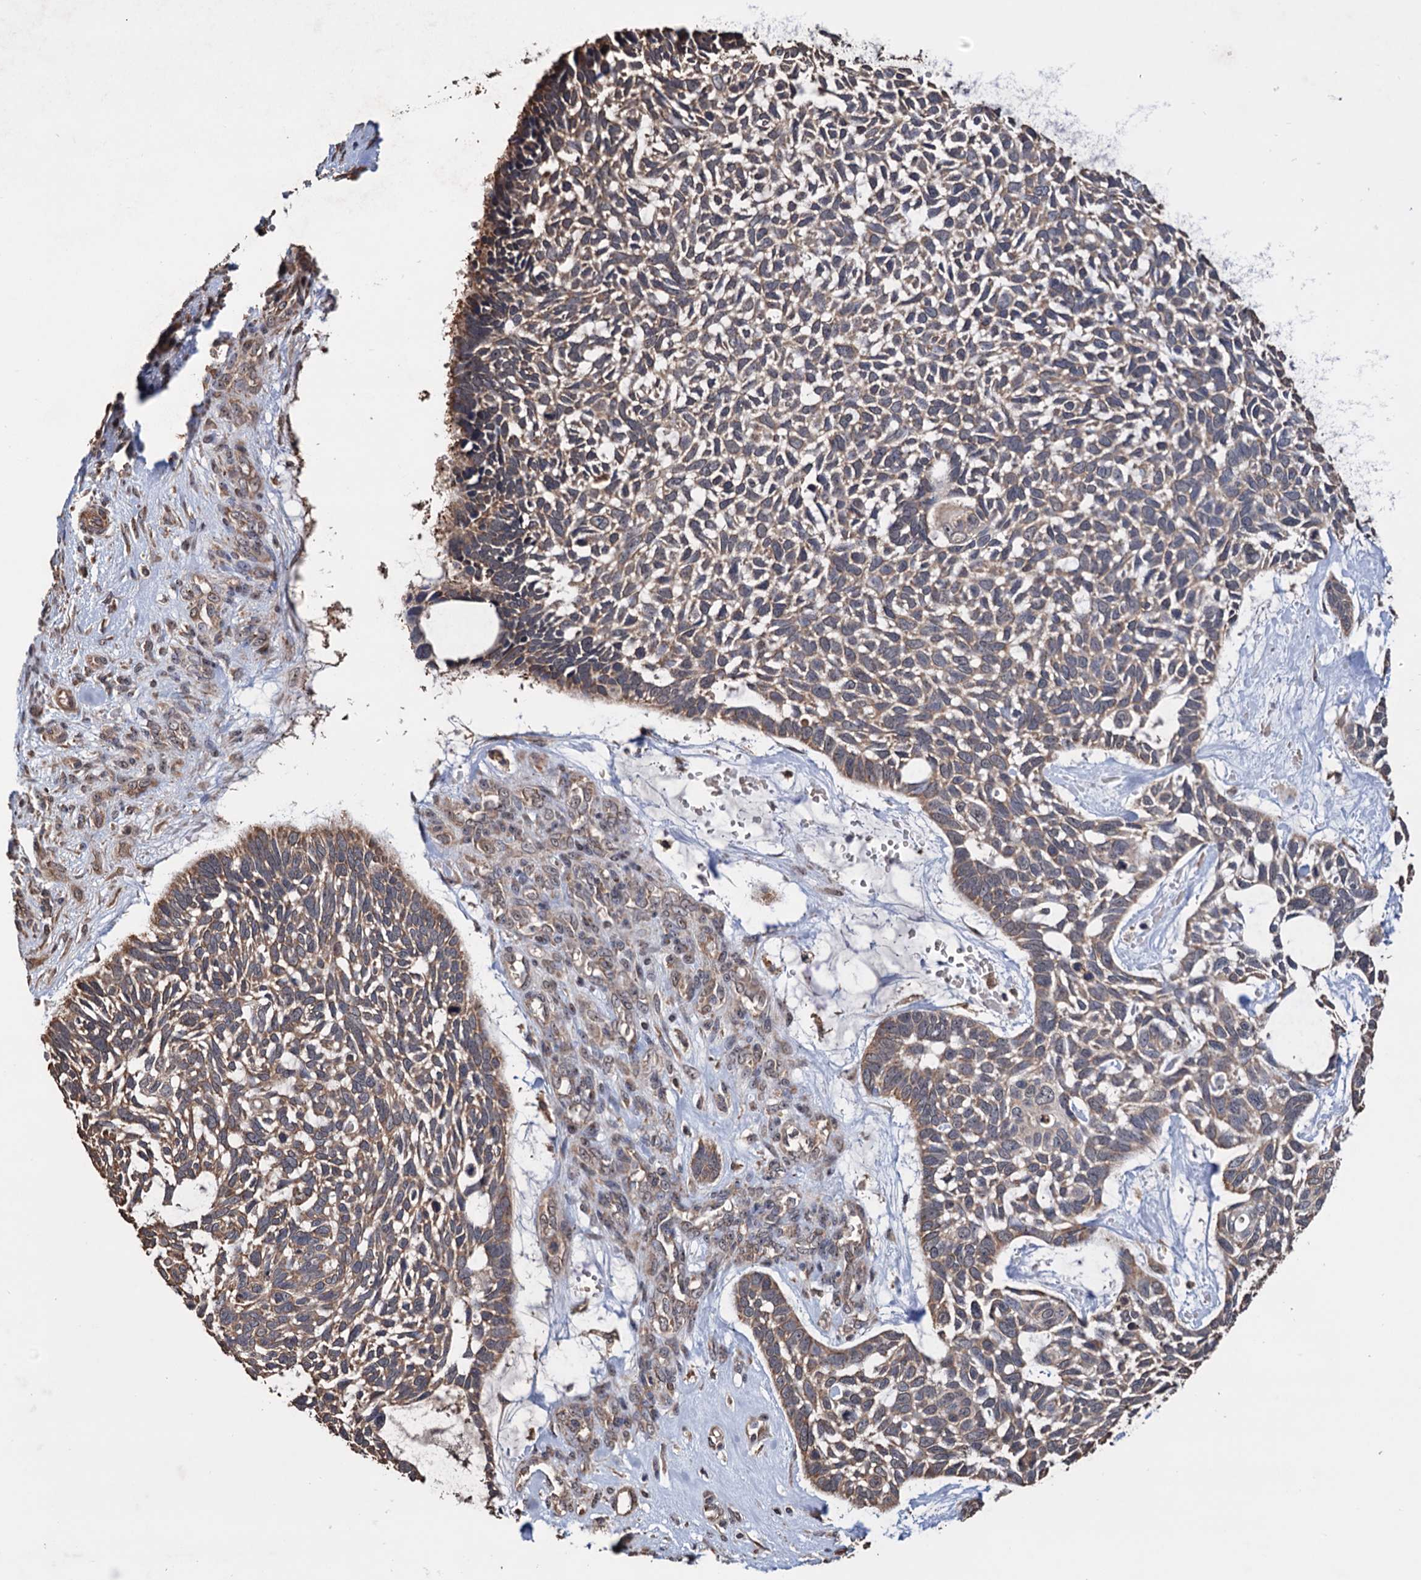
{"staining": {"intensity": "weak", "quantity": ">75%", "location": "cytoplasmic/membranous"}, "tissue": "skin cancer", "cell_type": "Tumor cells", "image_type": "cancer", "snomed": [{"axis": "morphology", "description": "Basal cell carcinoma"}, {"axis": "topography", "description": "Skin"}], "caption": "Skin cancer stained with DAB immunohistochemistry displays low levels of weak cytoplasmic/membranous expression in approximately >75% of tumor cells. Using DAB (brown) and hematoxylin (blue) stains, captured at high magnification using brightfield microscopy.", "gene": "TBC1D12", "patient": {"sex": "male", "age": 88}}